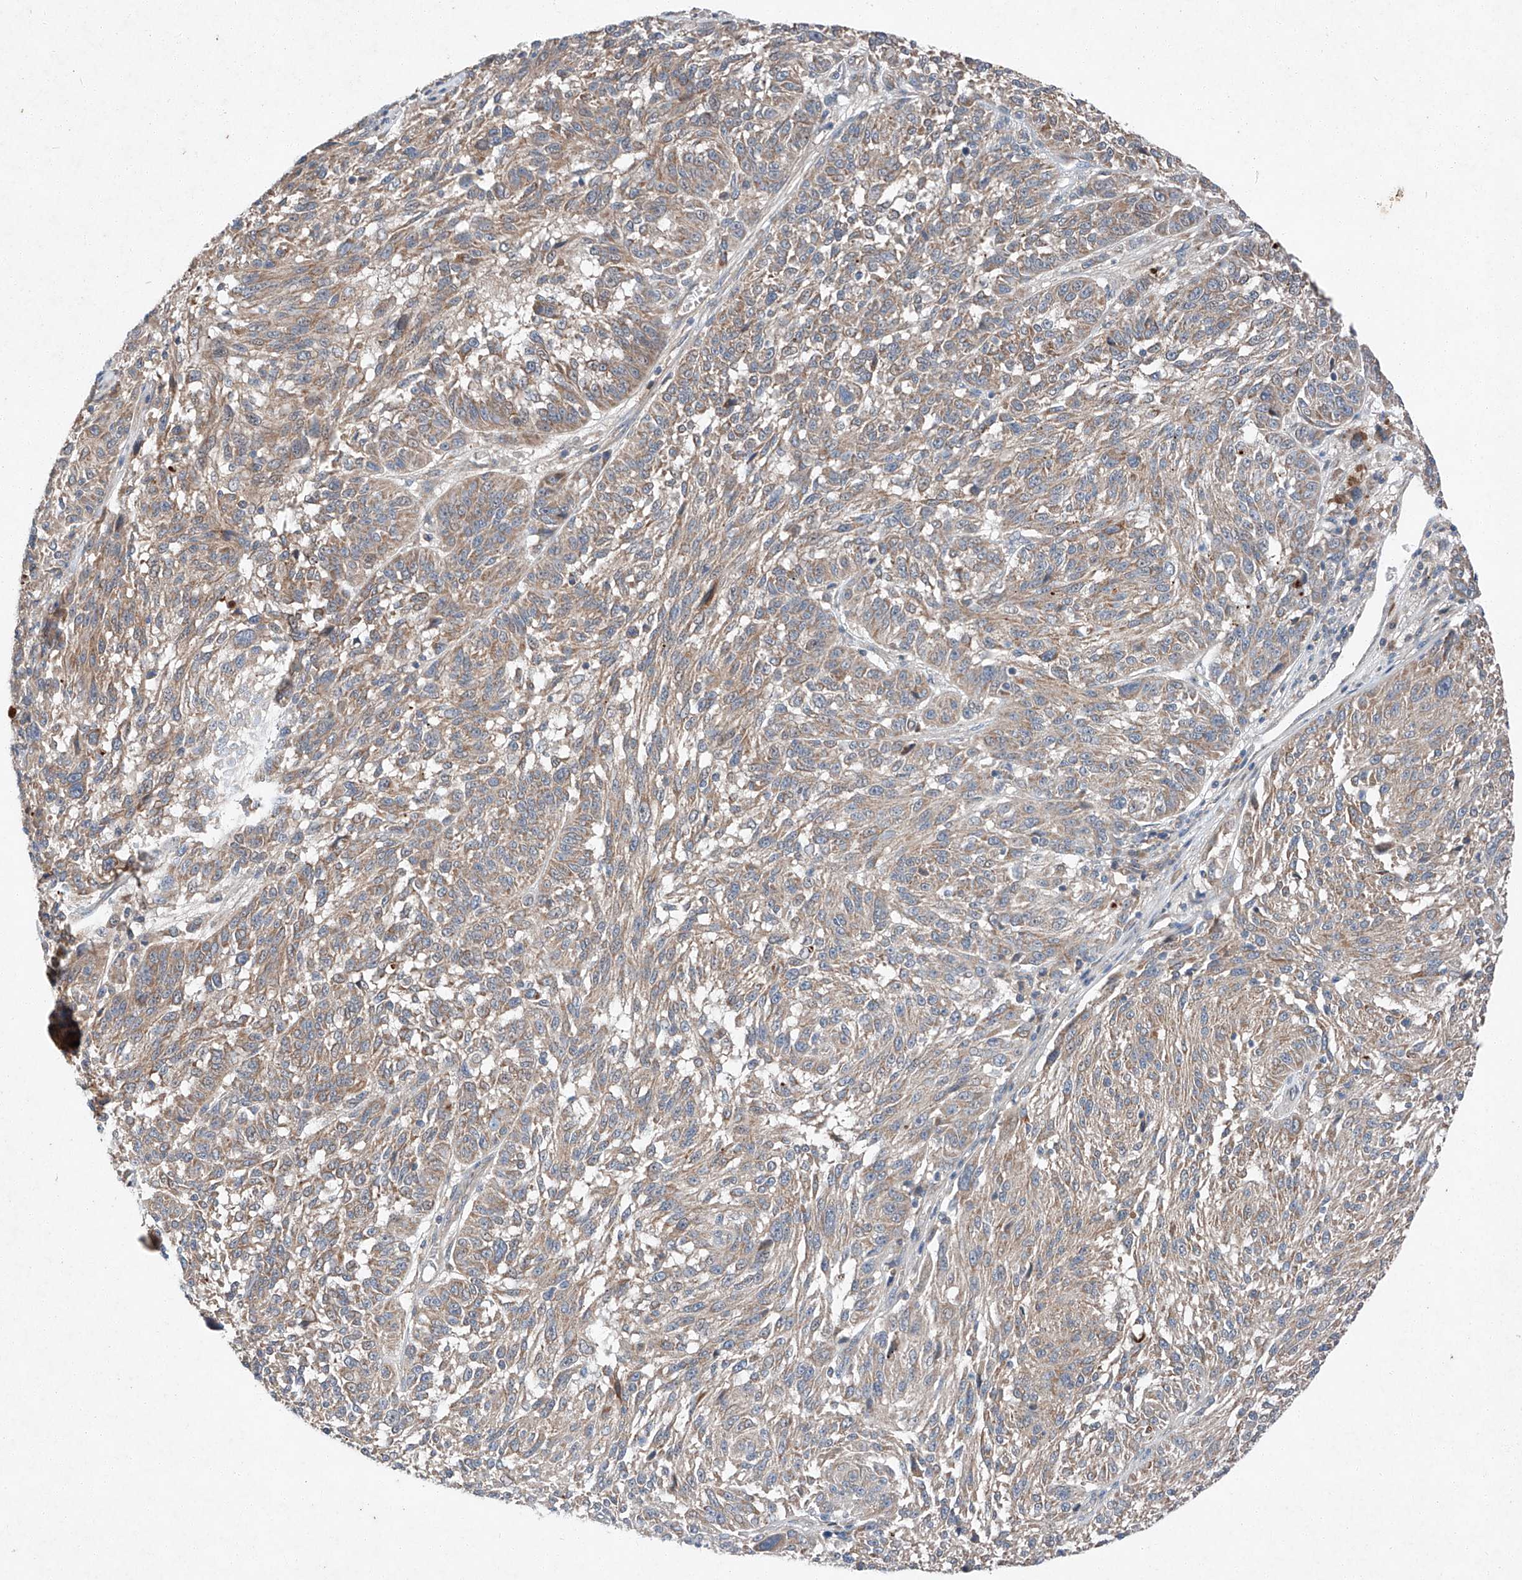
{"staining": {"intensity": "weak", "quantity": ">75%", "location": "cytoplasmic/membranous"}, "tissue": "melanoma", "cell_type": "Tumor cells", "image_type": "cancer", "snomed": [{"axis": "morphology", "description": "Malignant melanoma, NOS"}, {"axis": "topography", "description": "Skin"}], "caption": "Malignant melanoma stained with immunohistochemistry (IHC) reveals weak cytoplasmic/membranous staining in approximately >75% of tumor cells.", "gene": "RUSC1", "patient": {"sex": "male", "age": 53}}